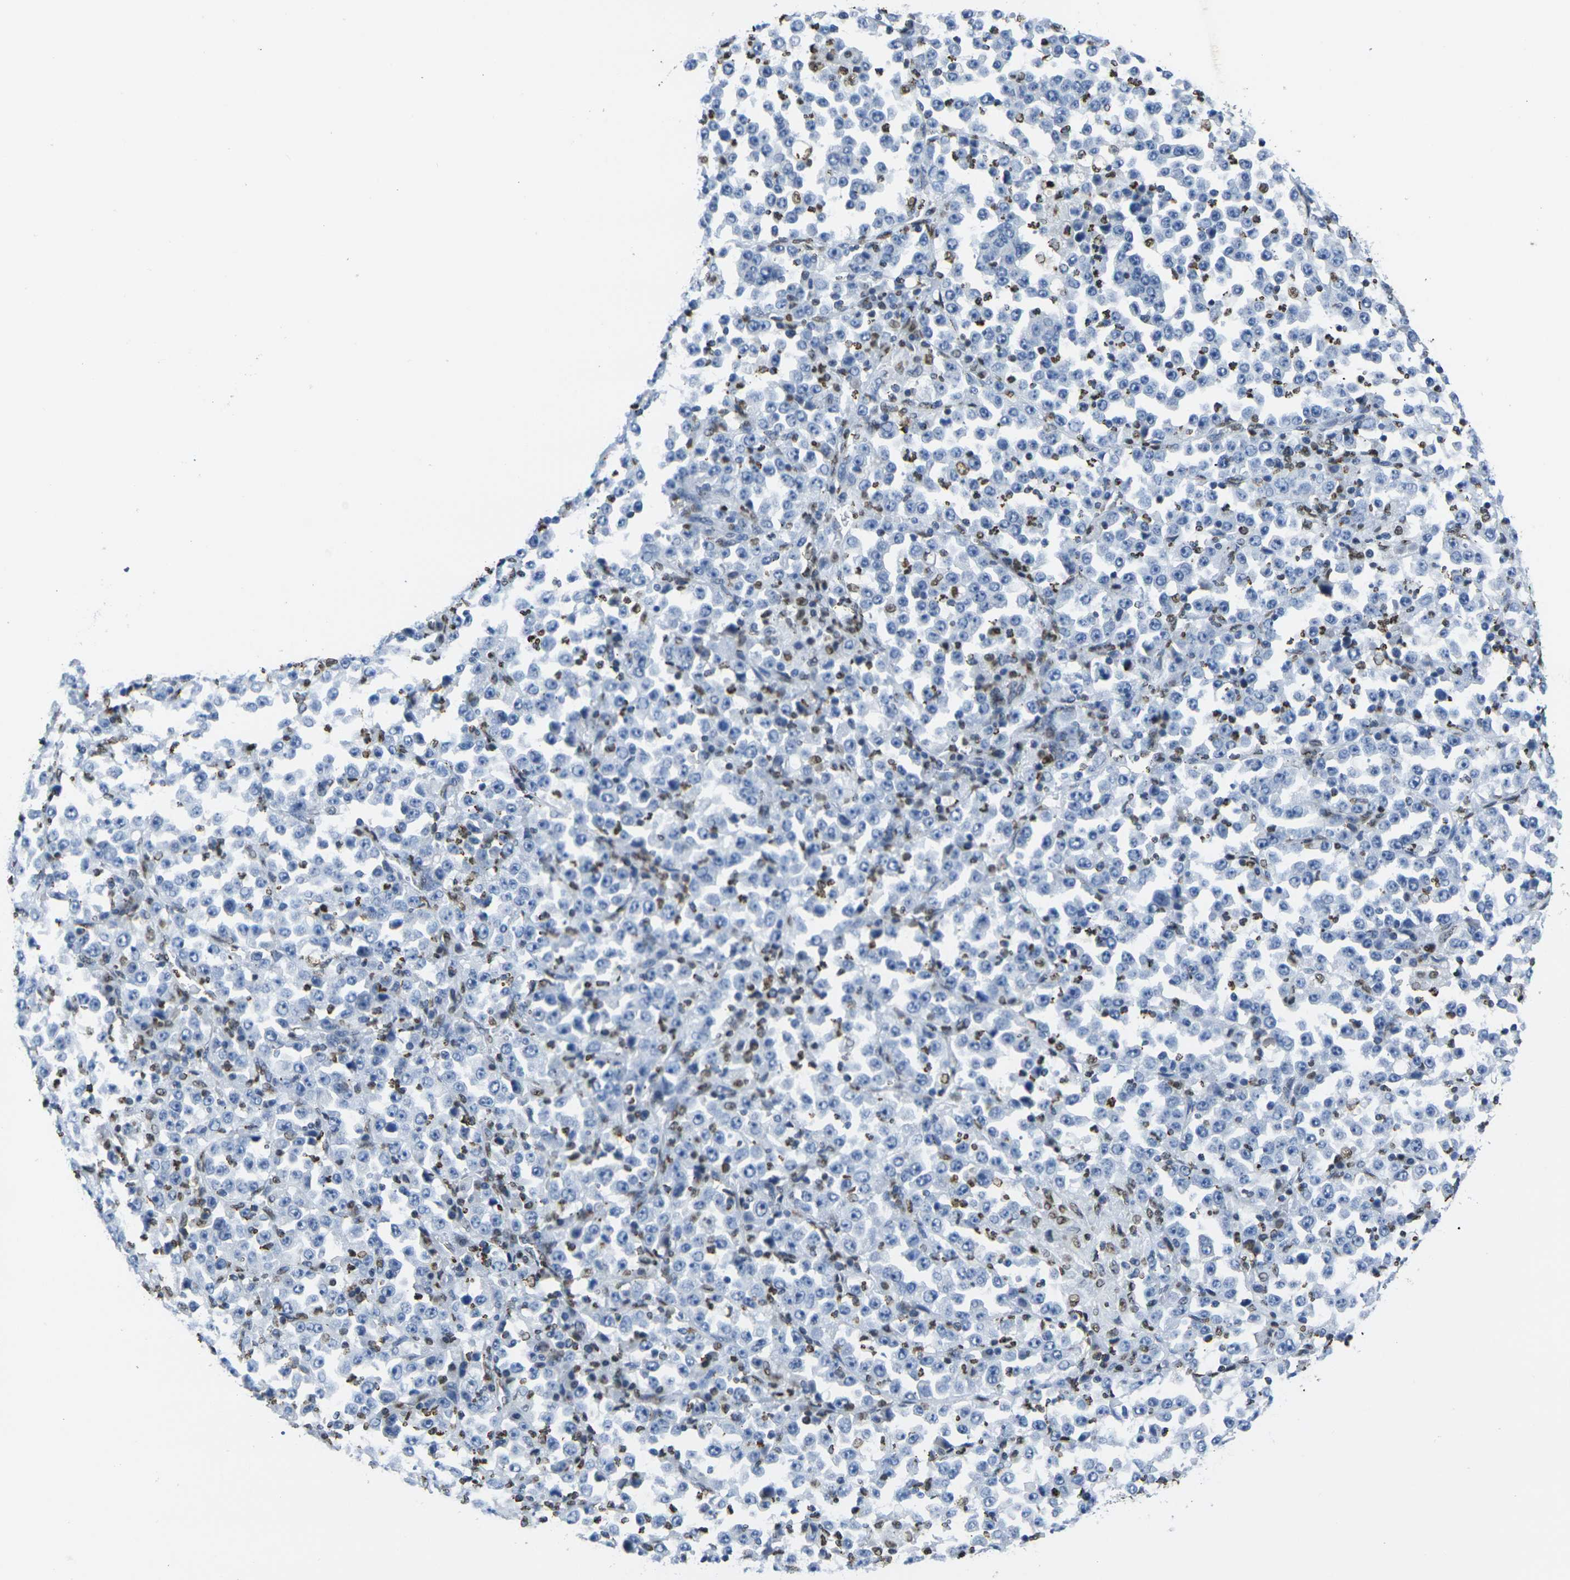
{"staining": {"intensity": "negative", "quantity": "none", "location": "none"}, "tissue": "stomach cancer", "cell_type": "Tumor cells", "image_type": "cancer", "snomed": [{"axis": "morphology", "description": "Normal tissue, NOS"}, {"axis": "morphology", "description": "Adenocarcinoma, NOS"}, {"axis": "topography", "description": "Stomach, upper"}, {"axis": "topography", "description": "Stomach"}], "caption": "Tumor cells show no significant protein staining in adenocarcinoma (stomach). The staining was performed using DAB to visualize the protein expression in brown, while the nuclei were stained in blue with hematoxylin (Magnification: 20x).", "gene": "DRAXIN", "patient": {"sex": "male", "age": 59}}